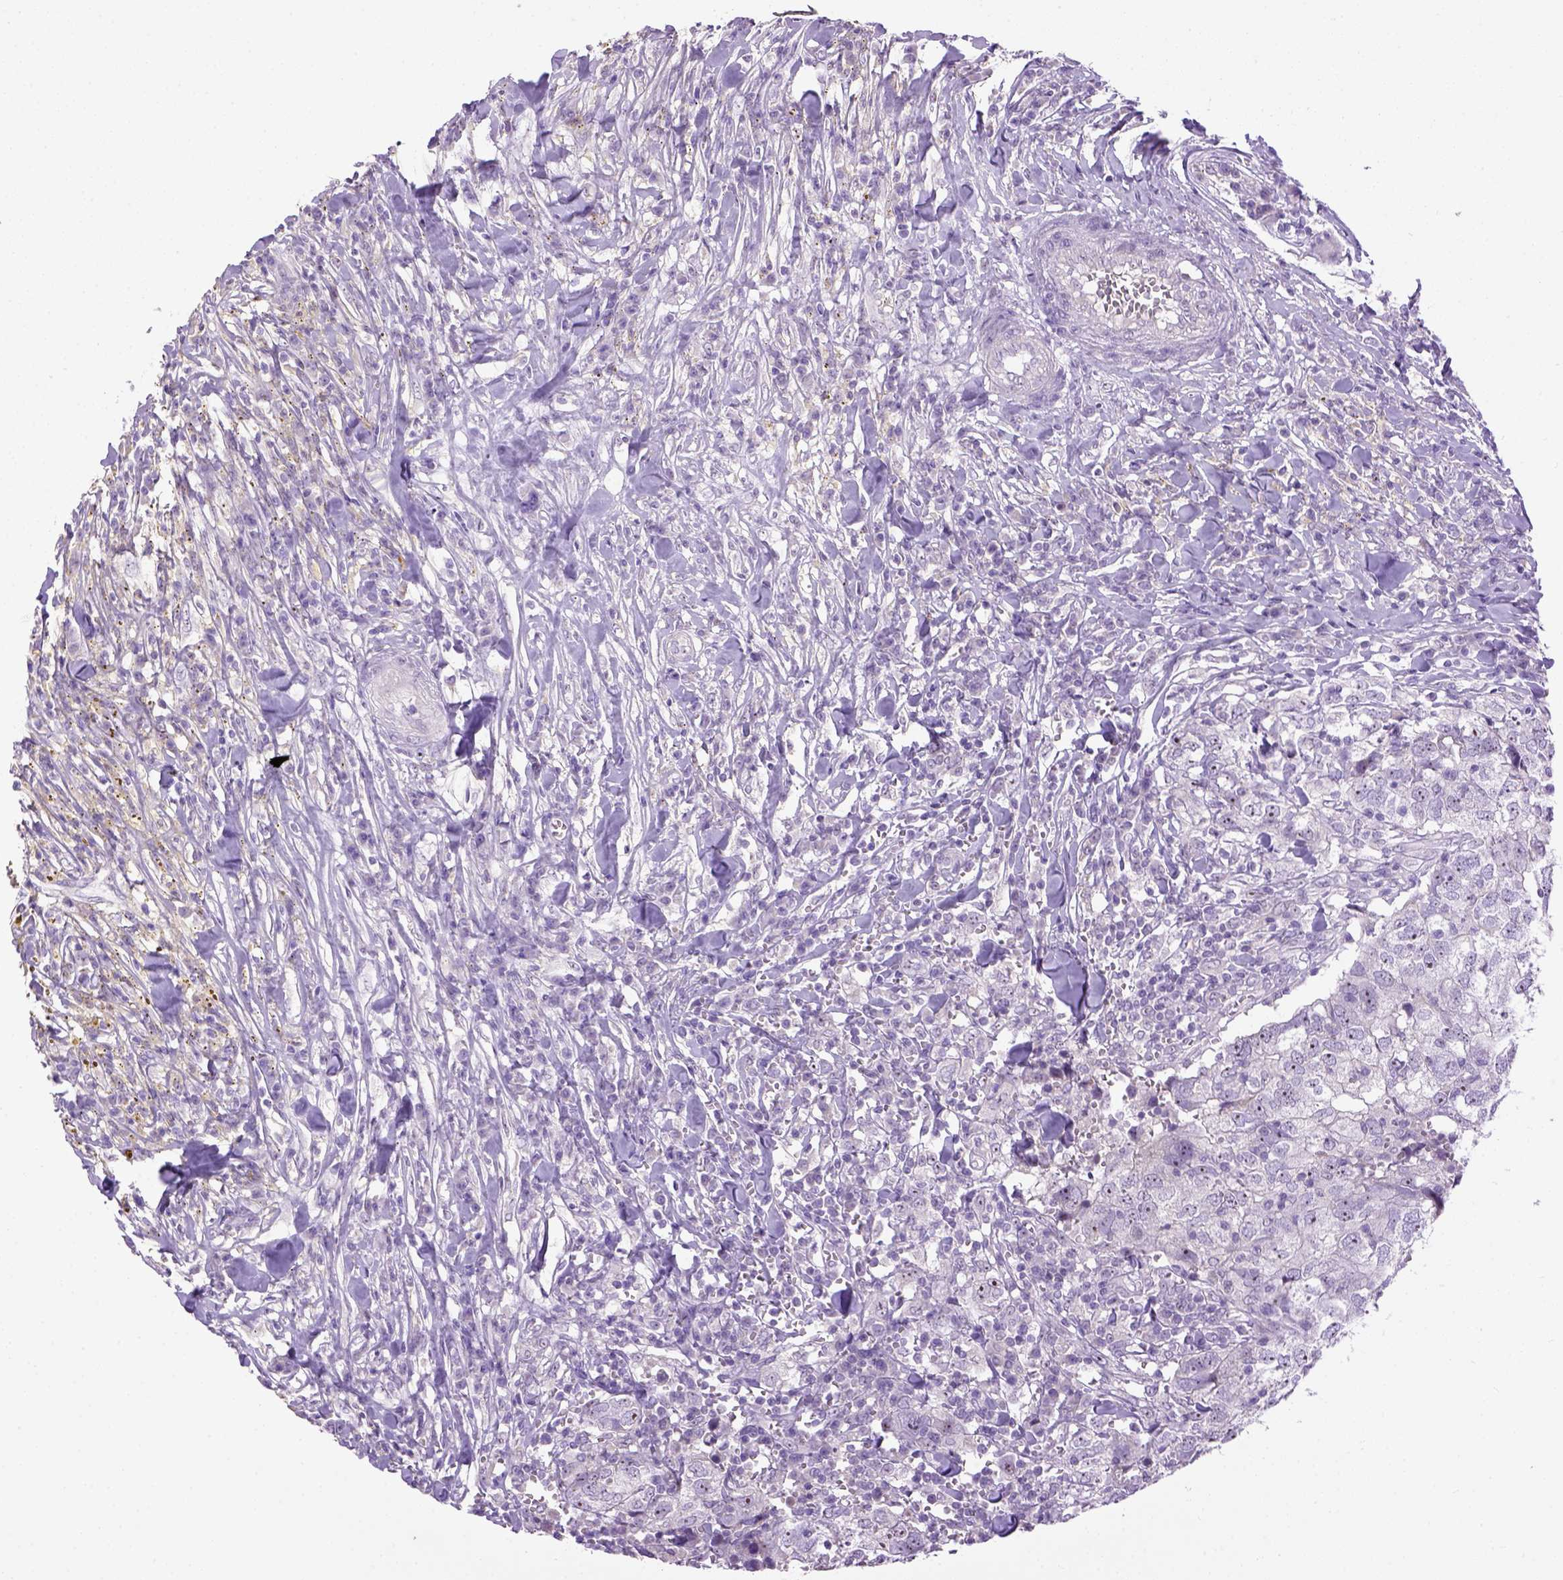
{"staining": {"intensity": "moderate", "quantity": "<25%", "location": "nuclear"}, "tissue": "breast cancer", "cell_type": "Tumor cells", "image_type": "cancer", "snomed": [{"axis": "morphology", "description": "Duct carcinoma"}, {"axis": "topography", "description": "Breast"}], "caption": "Tumor cells display moderate nuclear expression in about <25% of cells in breast invasive ductal carcinoma. (brown staining indicates protein expression, while blue staining denotes nuclei).", "gene": "UTP4", "patient": {"sex": "female", "age": 30}}